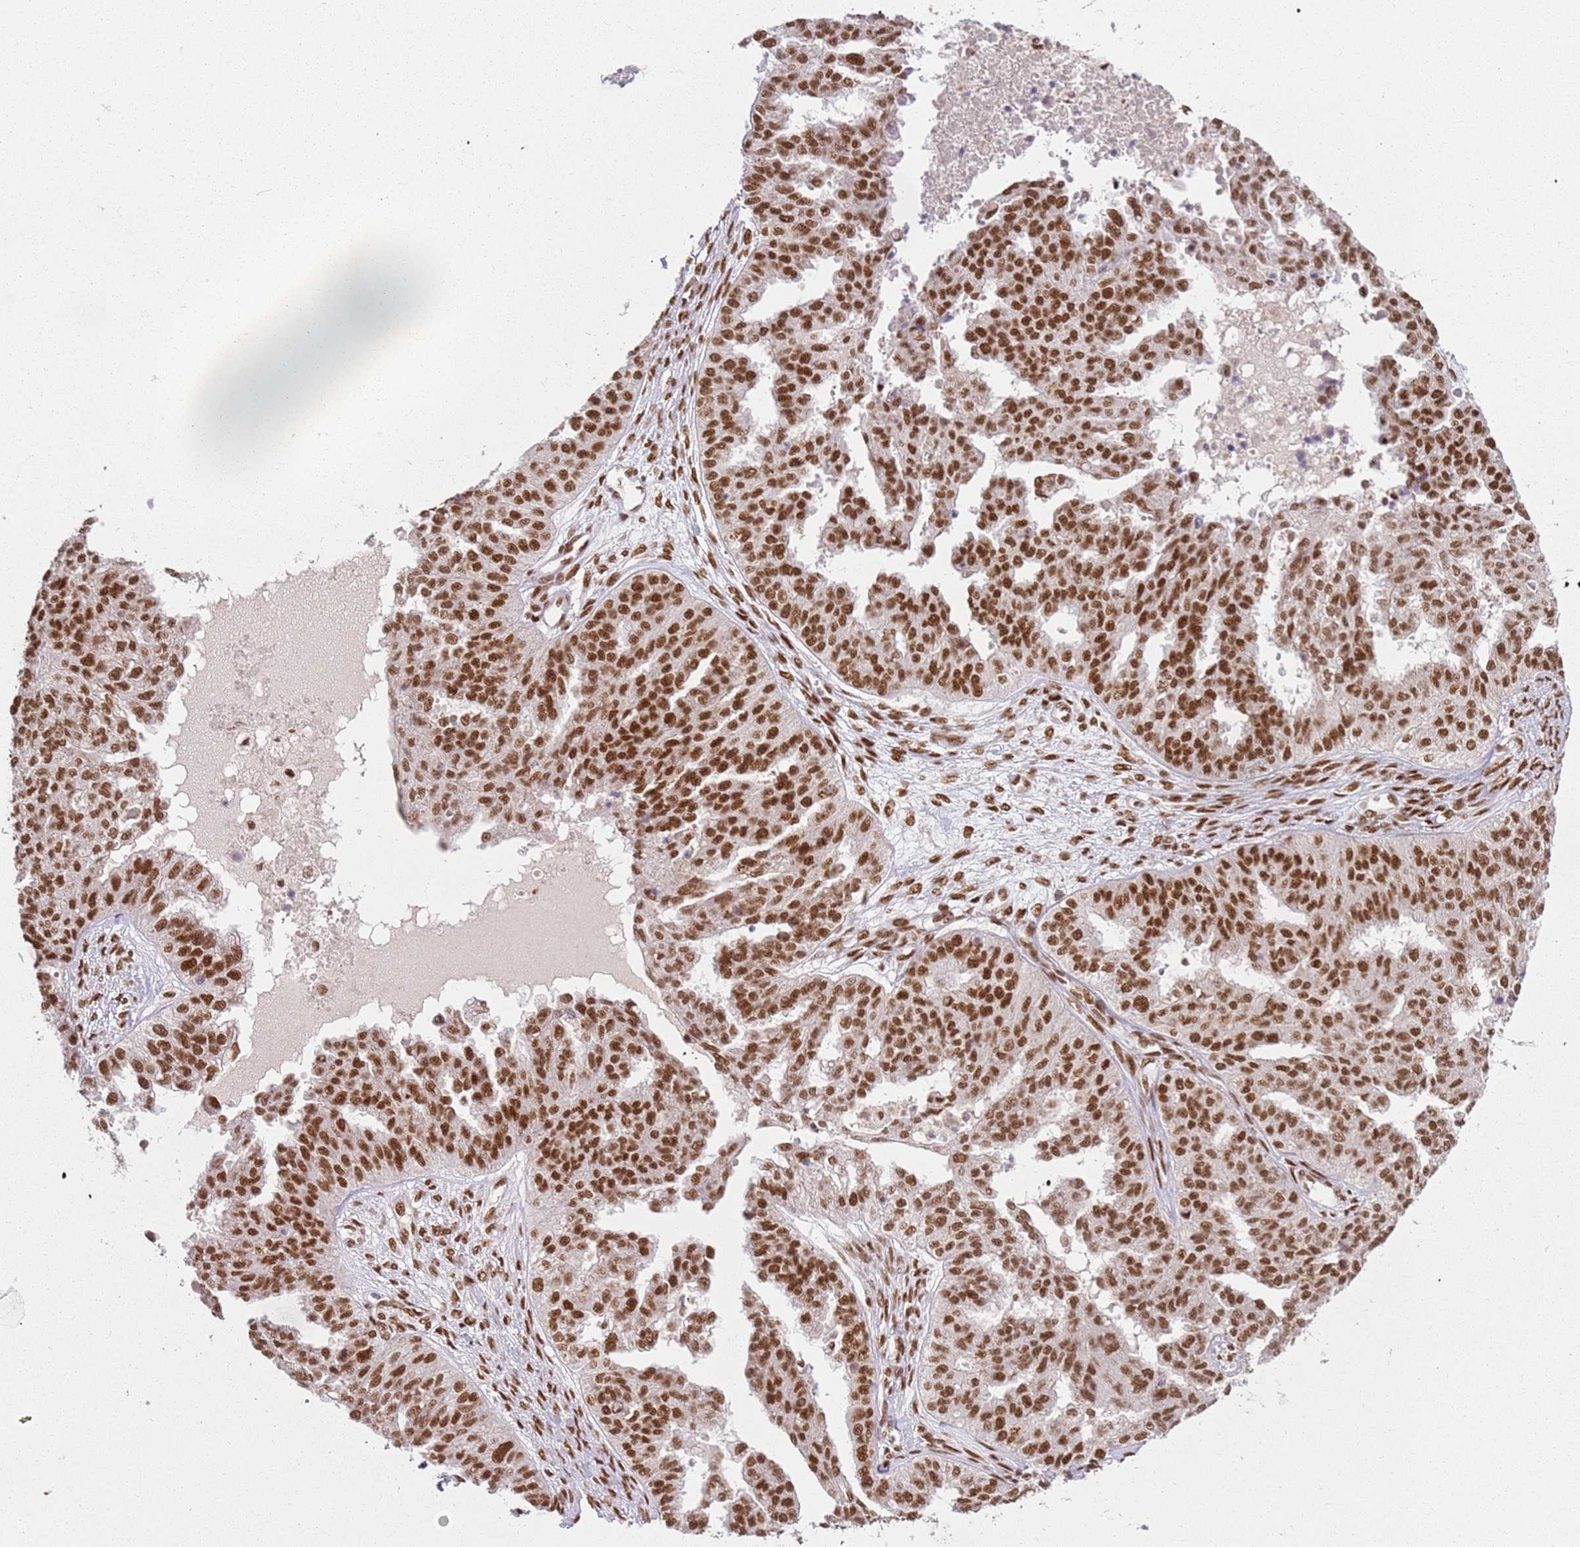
{"staining": {"intensity": "strong", "quantity": ">75%", "location": "nuclear"}, "tissue": "ovarian cancer", "cell_type": "Tumor cells", "image_type": "cancer", "snomed": [{"axis": "morphology", "description": "Cystadenocarcinoma, serous, NOS"}, {"axis": "topography", "description": "Ovary"}], "caption": "Human ovarian cancer (serous cystadenocarcinoma) stained for a protein (brown) exhibits strong nuclear positive positivity in approximately >75% of tumor cells.", "gene": "TENT4A", "patient": {"sex": "female", "age": 58}}